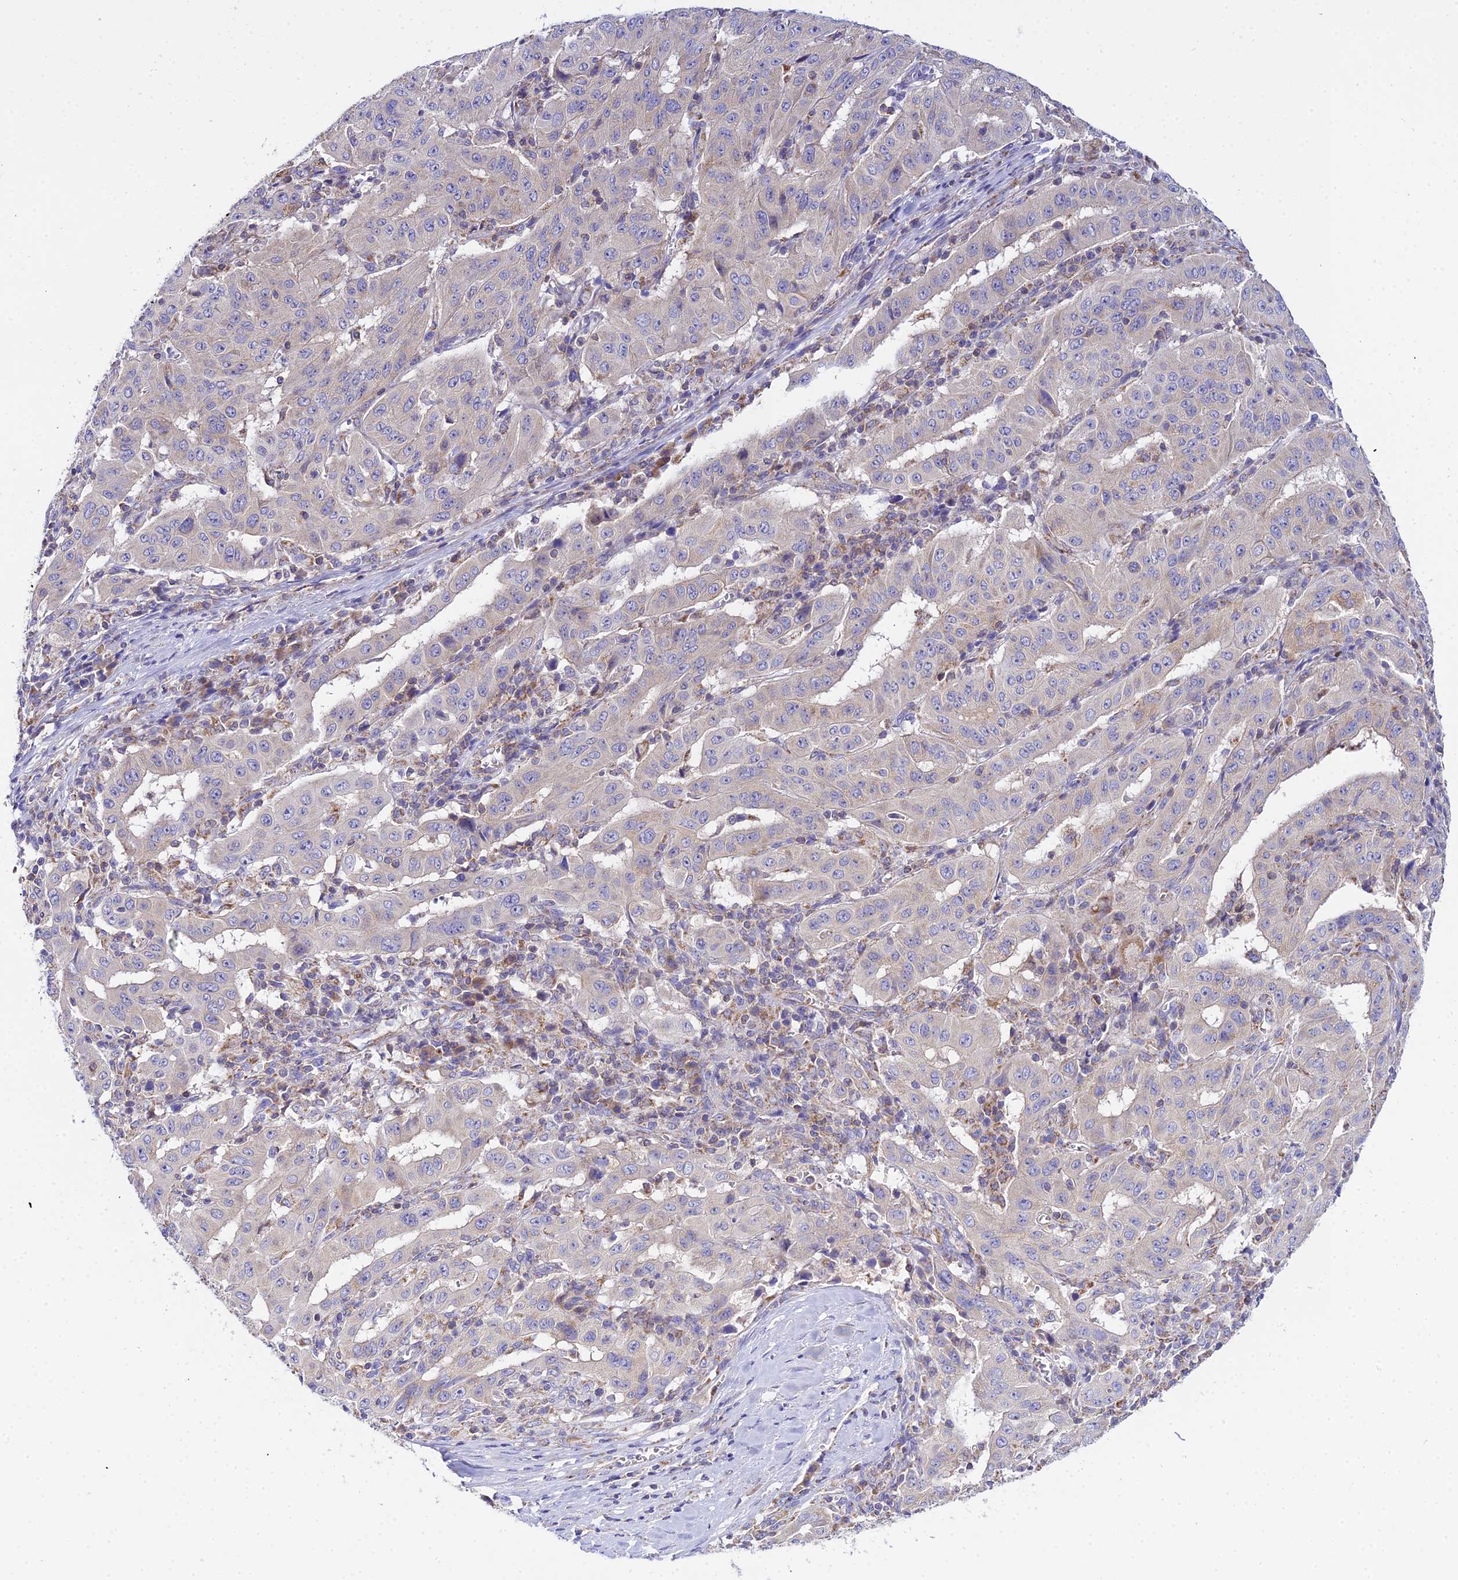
{"staining": {"intensity": "negative", "quantity": "none", "location": "none"}, "tissue": "pancreatic cancer", "cell_type": "Tumor cells", "image_type": "cancer", "snomed": [{"axis": "morphology", "description": "Adenocarcinoma, NOS"}, {"axis": "topography", "description": "Pancreas"}], "caption": "This is an immunohistochemistry histopathology image of pancreatic cancer (adenocarcinoma). There is no staining in tumor cells.", "gene": "NIPSNAP3A", "patient": {"sex": "male", "age": 63}}